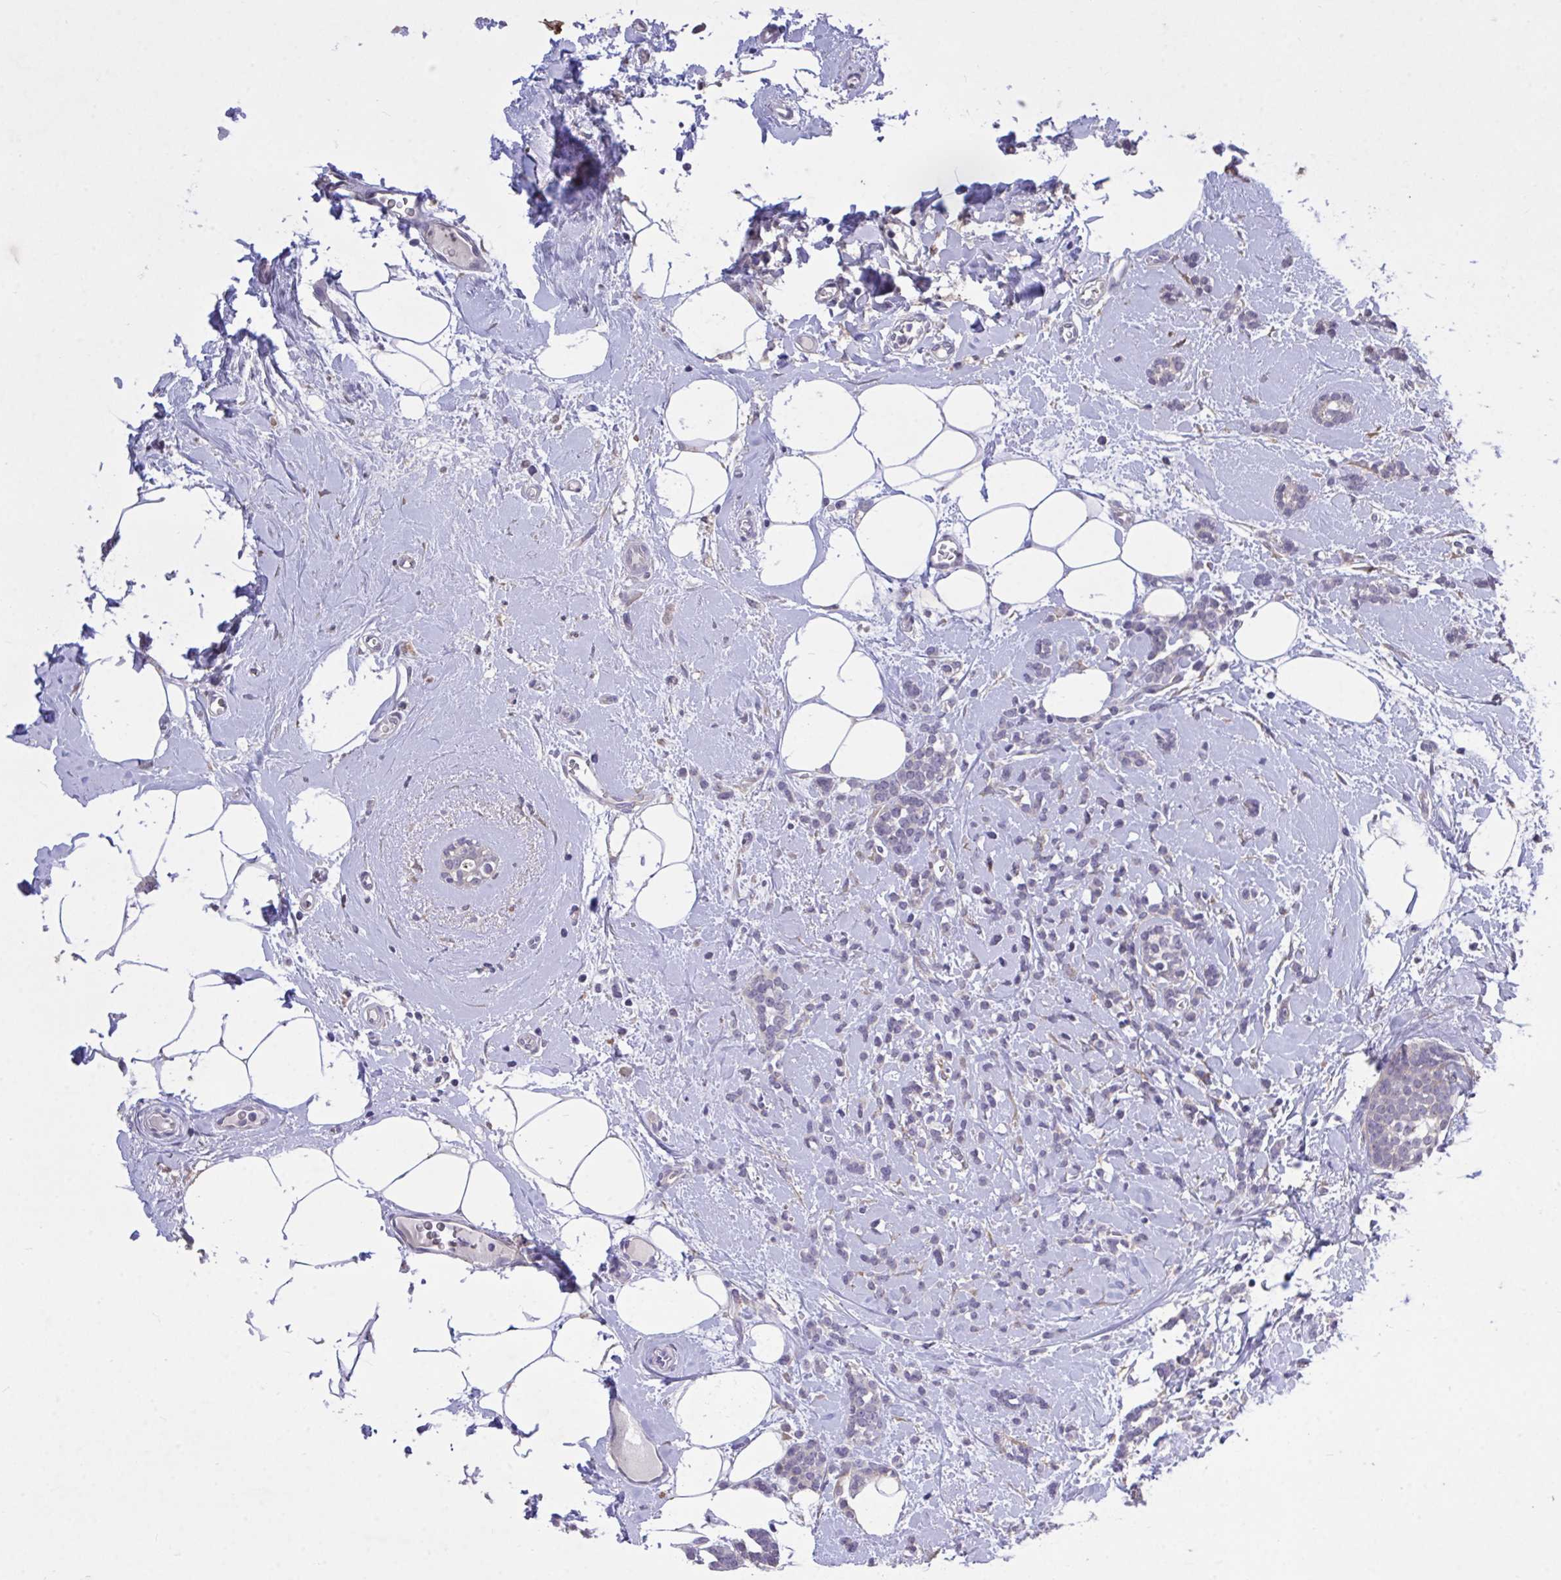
{"staining": {"intensity": "negative", "quantity": "none", "location": "none"}, "tissue": "breast cancer", "cell_type": "Tumor cells", "image_type": "cancer", "snomed": [{"axis": "morphology", "description": "Lobular carcinoma"}, {"axis": "topography", "description": "Breast"}], "caption": "This is an immunohistochemistry (IHC) micrograph of human lobular carcinoma (breast). There is no positivity in tumor cells.", "gene": "MPC2", "patient": {"sex": "female", "age": 59}}